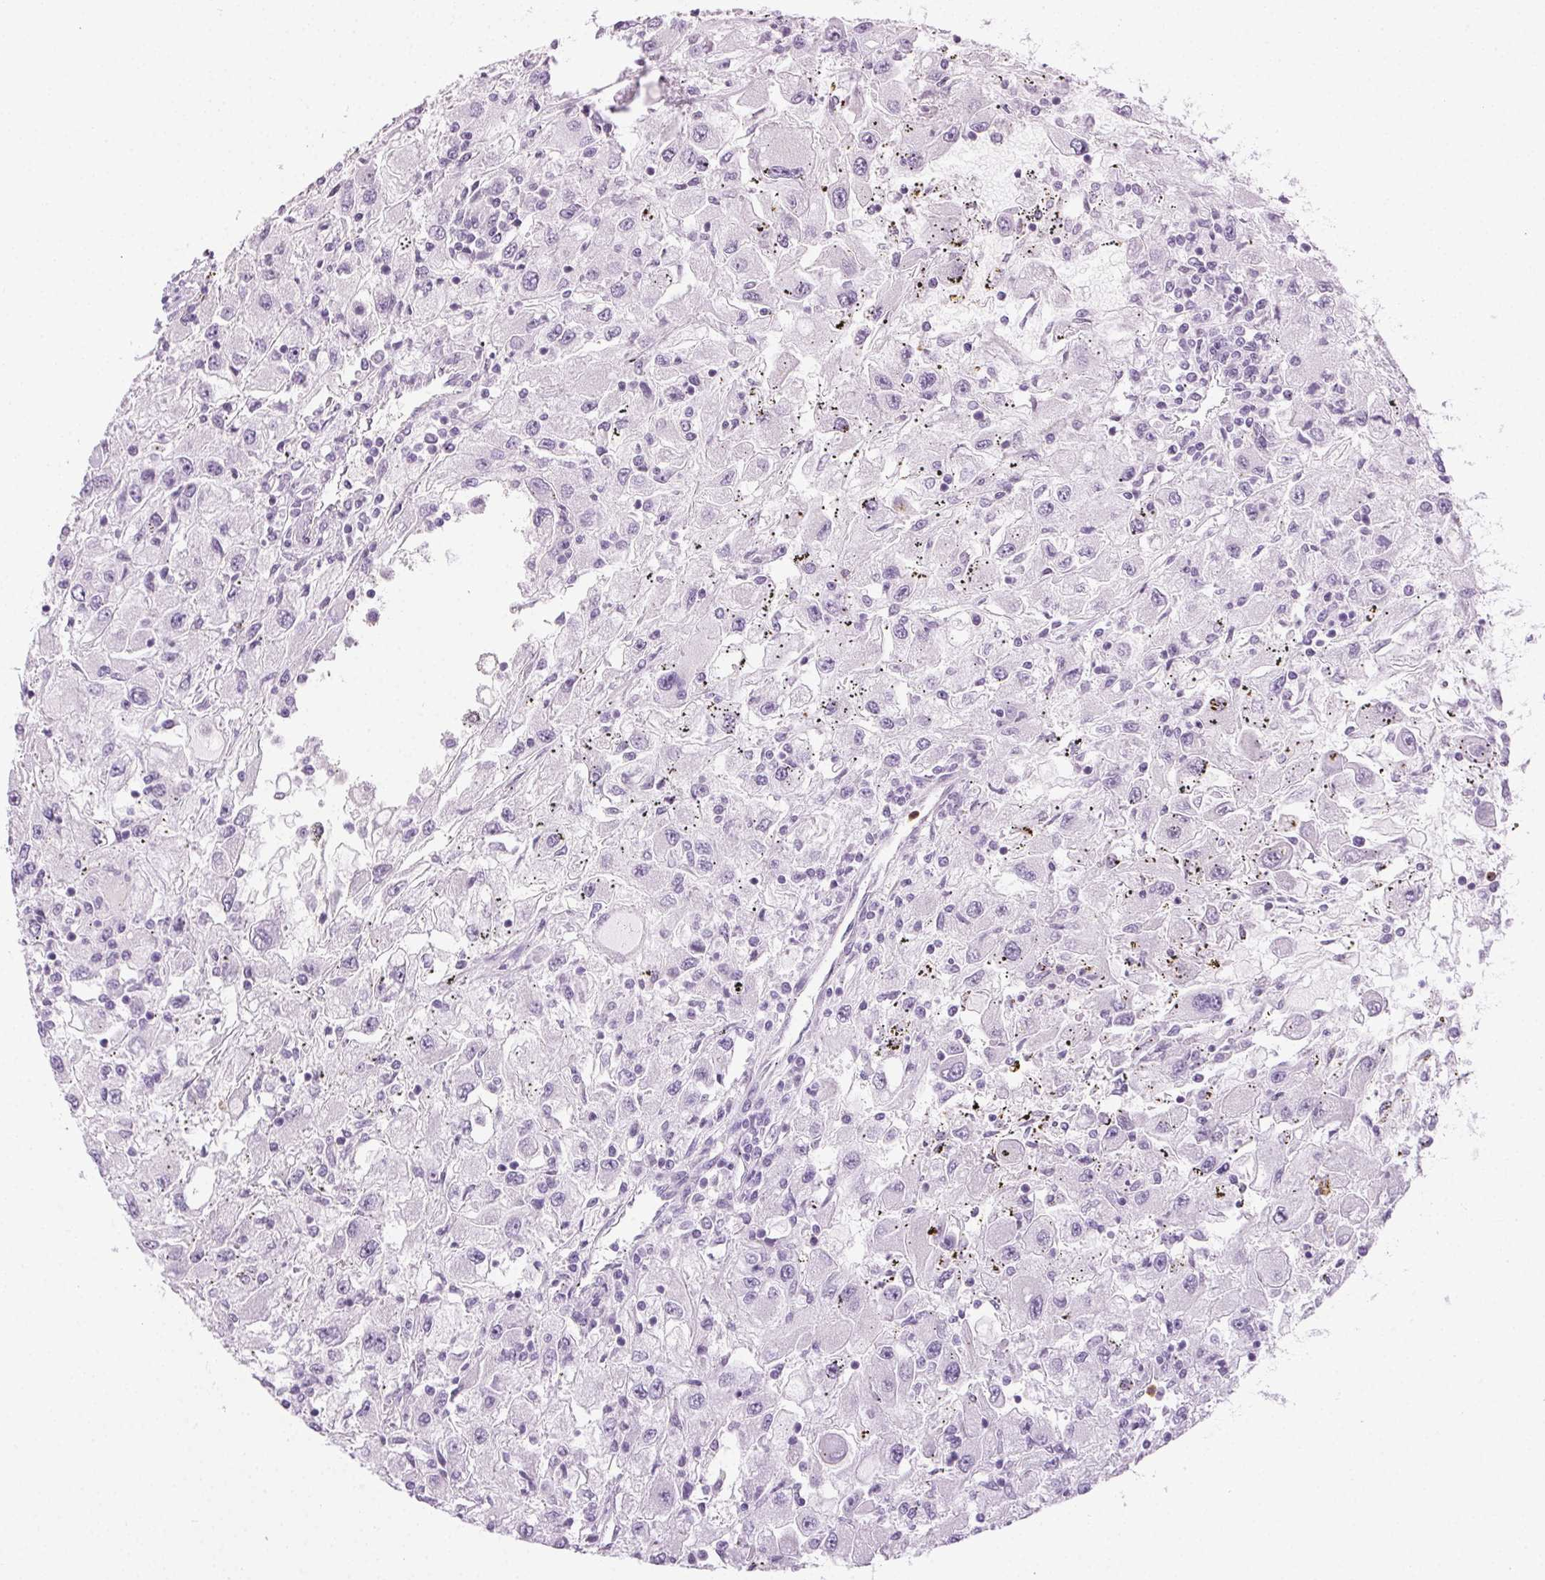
{"staining": {"intensity": "negative", "quantity": "none", "location": "none"}, "tissue": "renal cancer", "cell_type": "Tumor cells", "image_type": "cancer", "snomed": [{"axis": "morphology", "description": "Adenocarcinoma, NOS"}, {"axis": "topography", "description": "Kidney"}], "caption": "This is a photomicrograph of immunohistochemistry staining of renal adenocarcinoma, which shows no staining in tumor cells.", "gene": "MPO", "patient": {"sex": "female", "age": 67}}